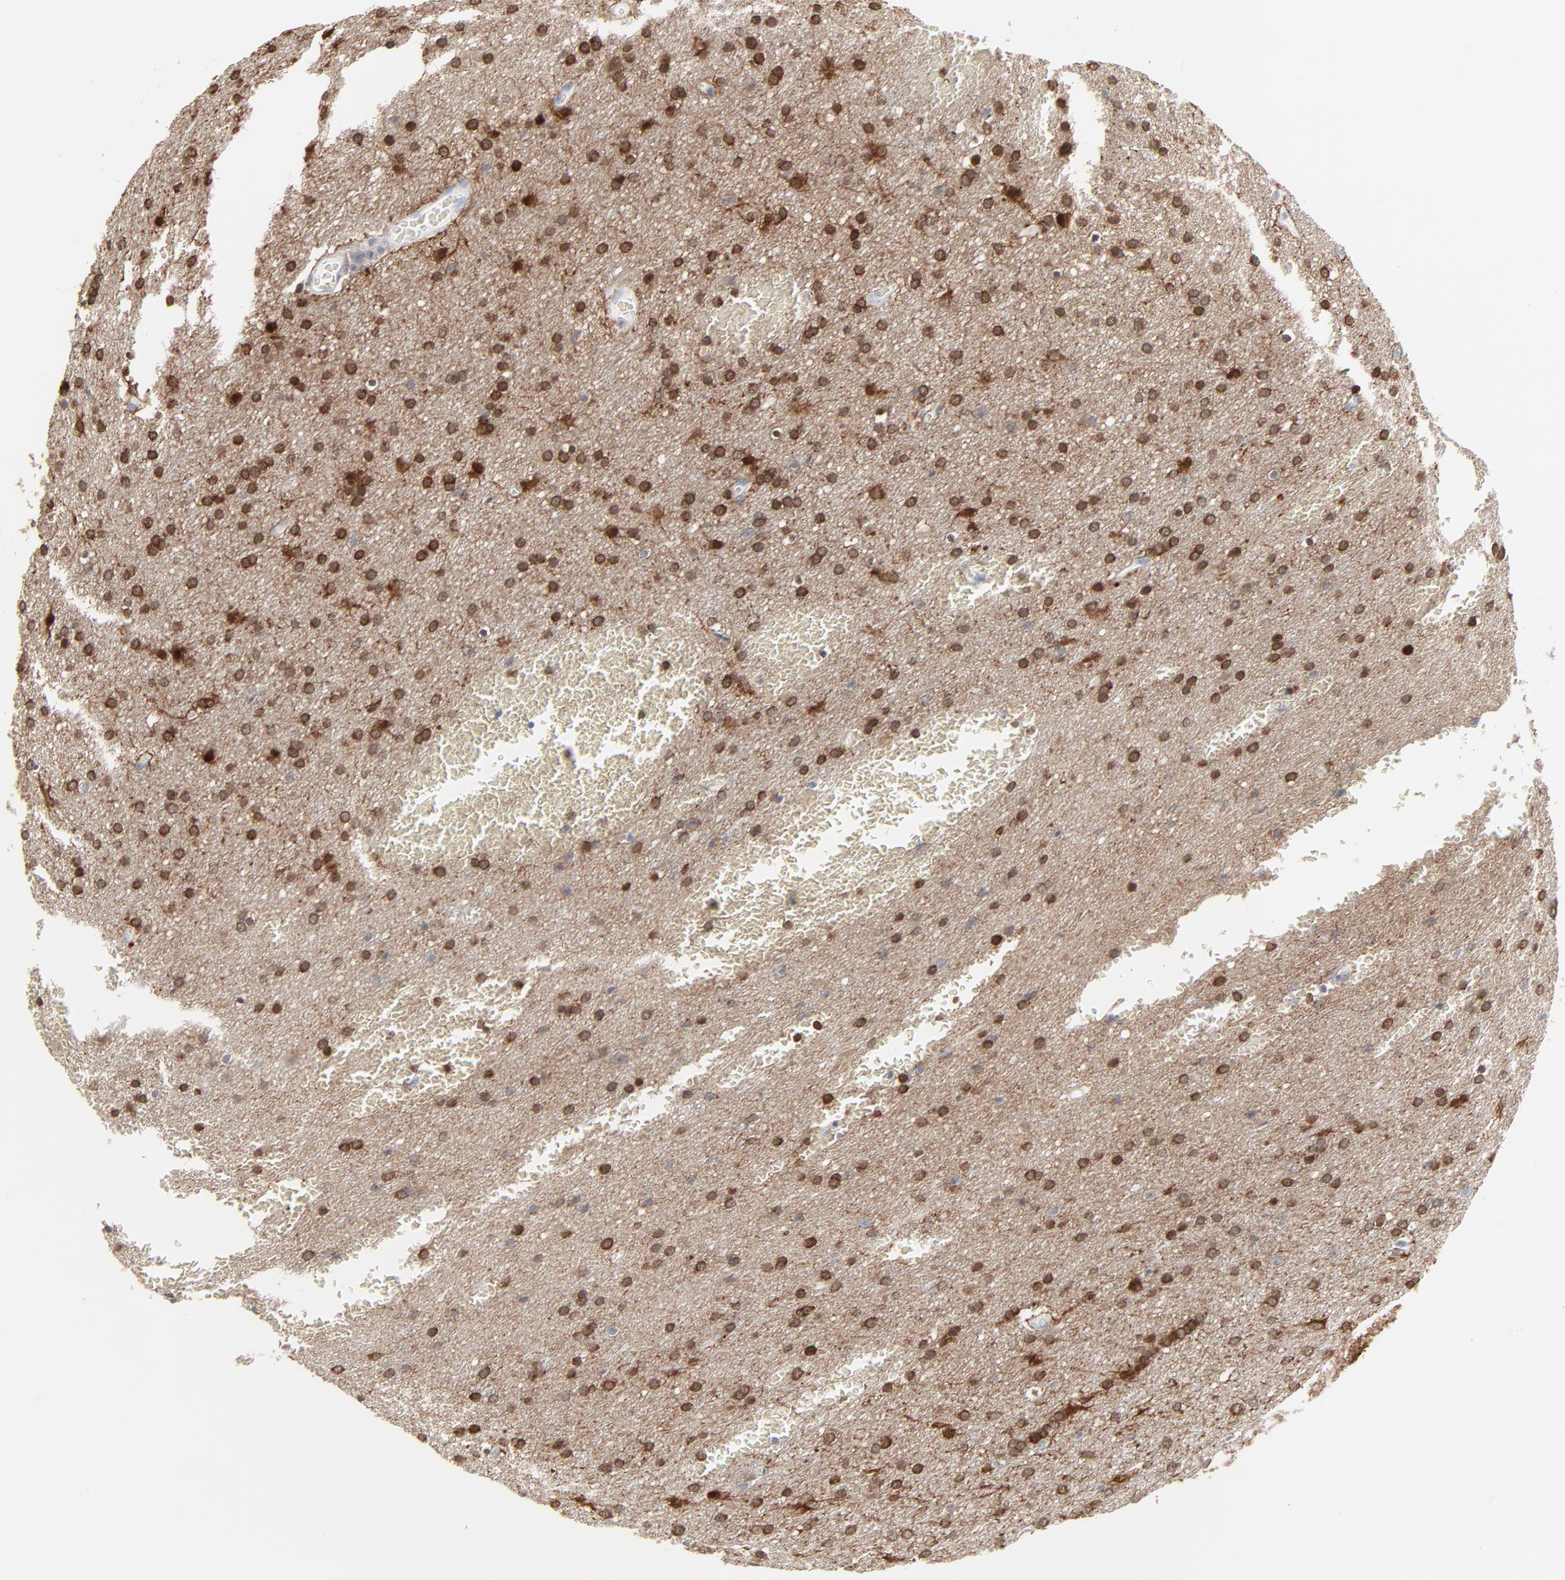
{"staining": {"intensity": "strong", "quantity": "25%-75%", "location": "cytoplasmic/membranous,nuclear"}, "tissue": "glioma", "cell_type": "Tumor cells", "image_type": "cancer", "snomed": [{"axis": "morphology", "description": "Glioma, malignant, Low grade"}, {"axis": "topography", "description": "Brain"}], "caption": "A brown stain highlights strong cytoplasmic/membranous and nuclear positivity of a protein in human glioma tumor cells.", "gene": "PHGDH", "patient": {"sex": "female", "age": 32}}